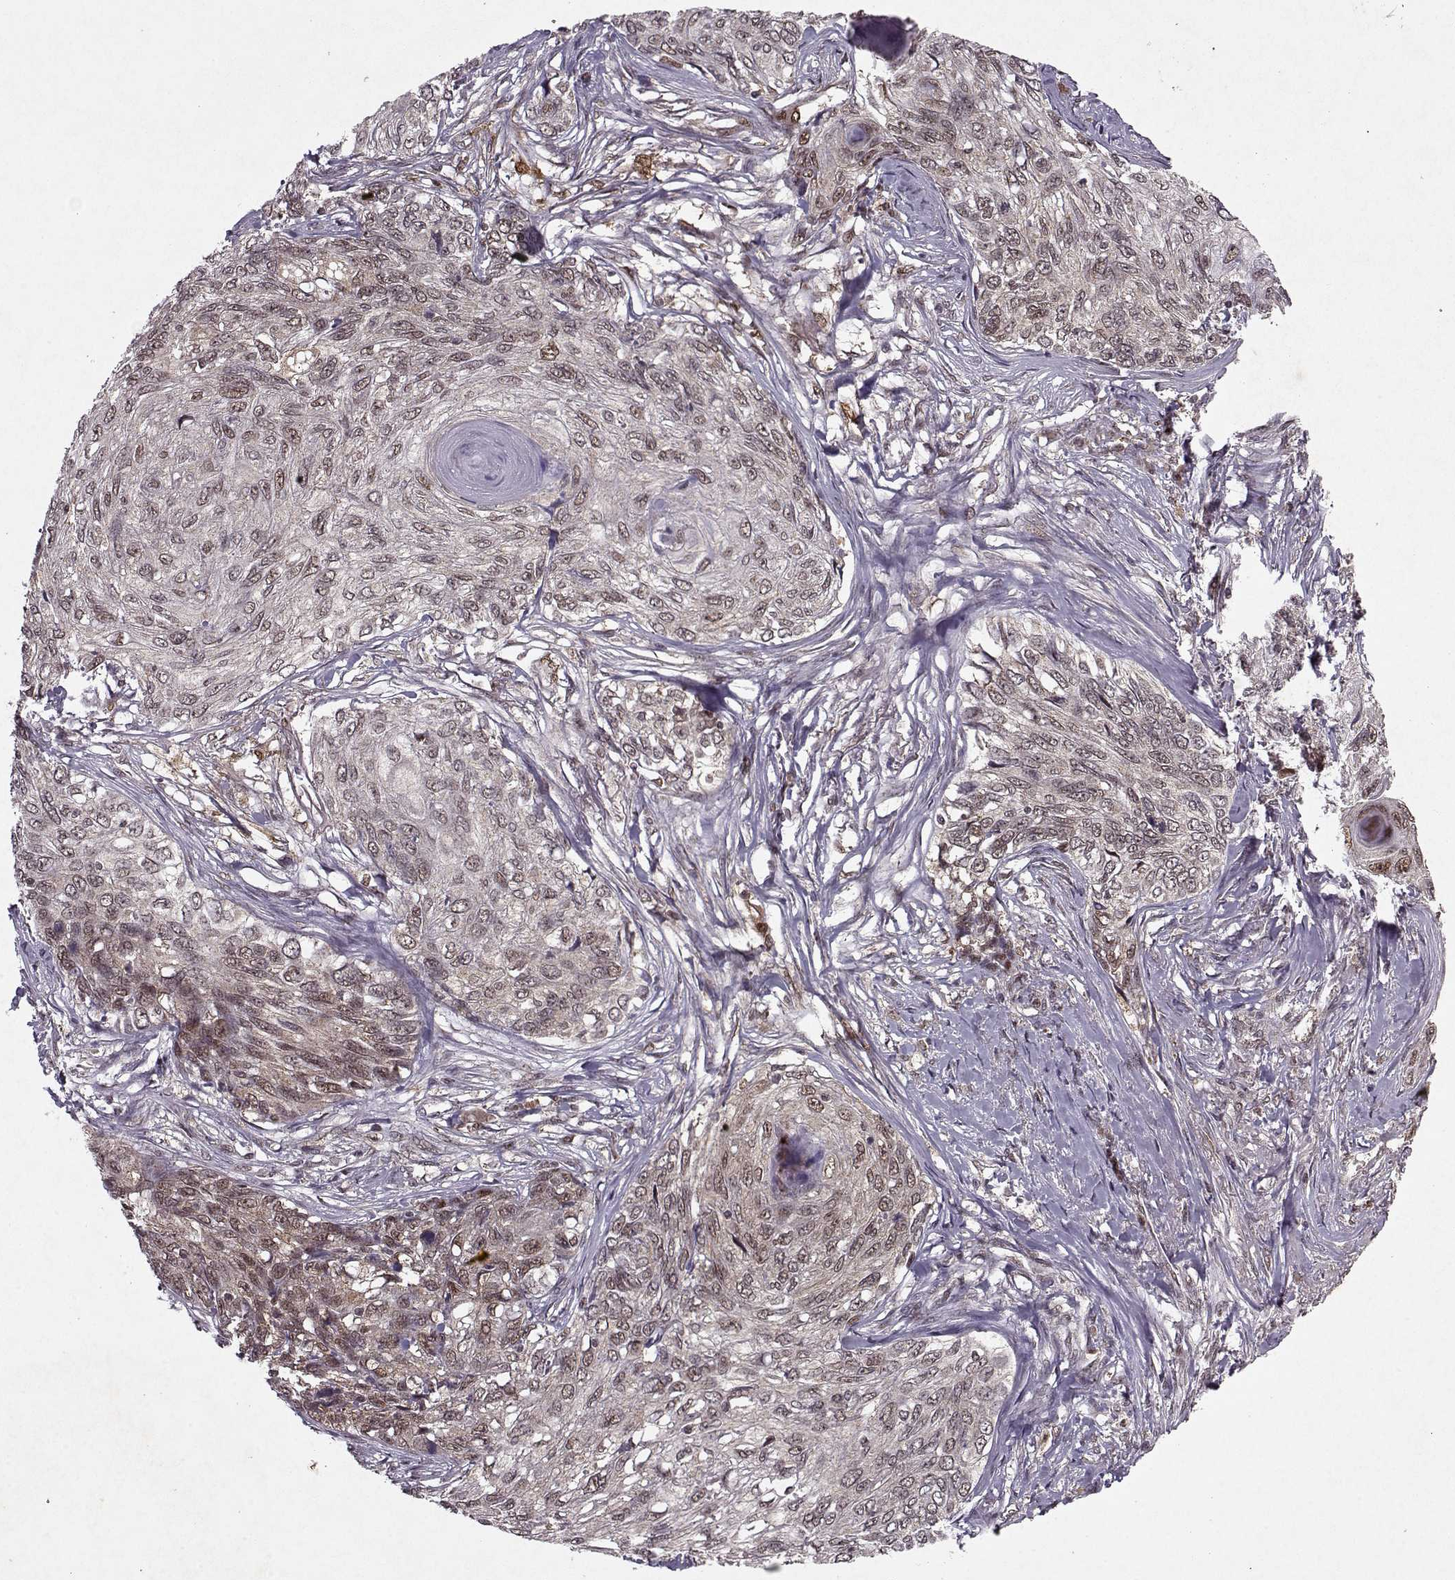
{"staining": {"intensity": "weak", "quantity": "25%-75%", "location": "nuclear"}, "tissue": "skin cancer", "cell_type": "Tumor cells", "image_type": "cancer", "snomed": [{"axis": "morphology", "description": "Squamous cell carcinoma, NOS"}, {"axis": "topography", "description": "Skin"}], "caption": "The immunohistochemical stain shows weak nuclear expression in tumor cells of squamous cell carcinoma (skin) tissue.", "gene": "PSMA7", "patient": {"sex": "male", "age": 92}}